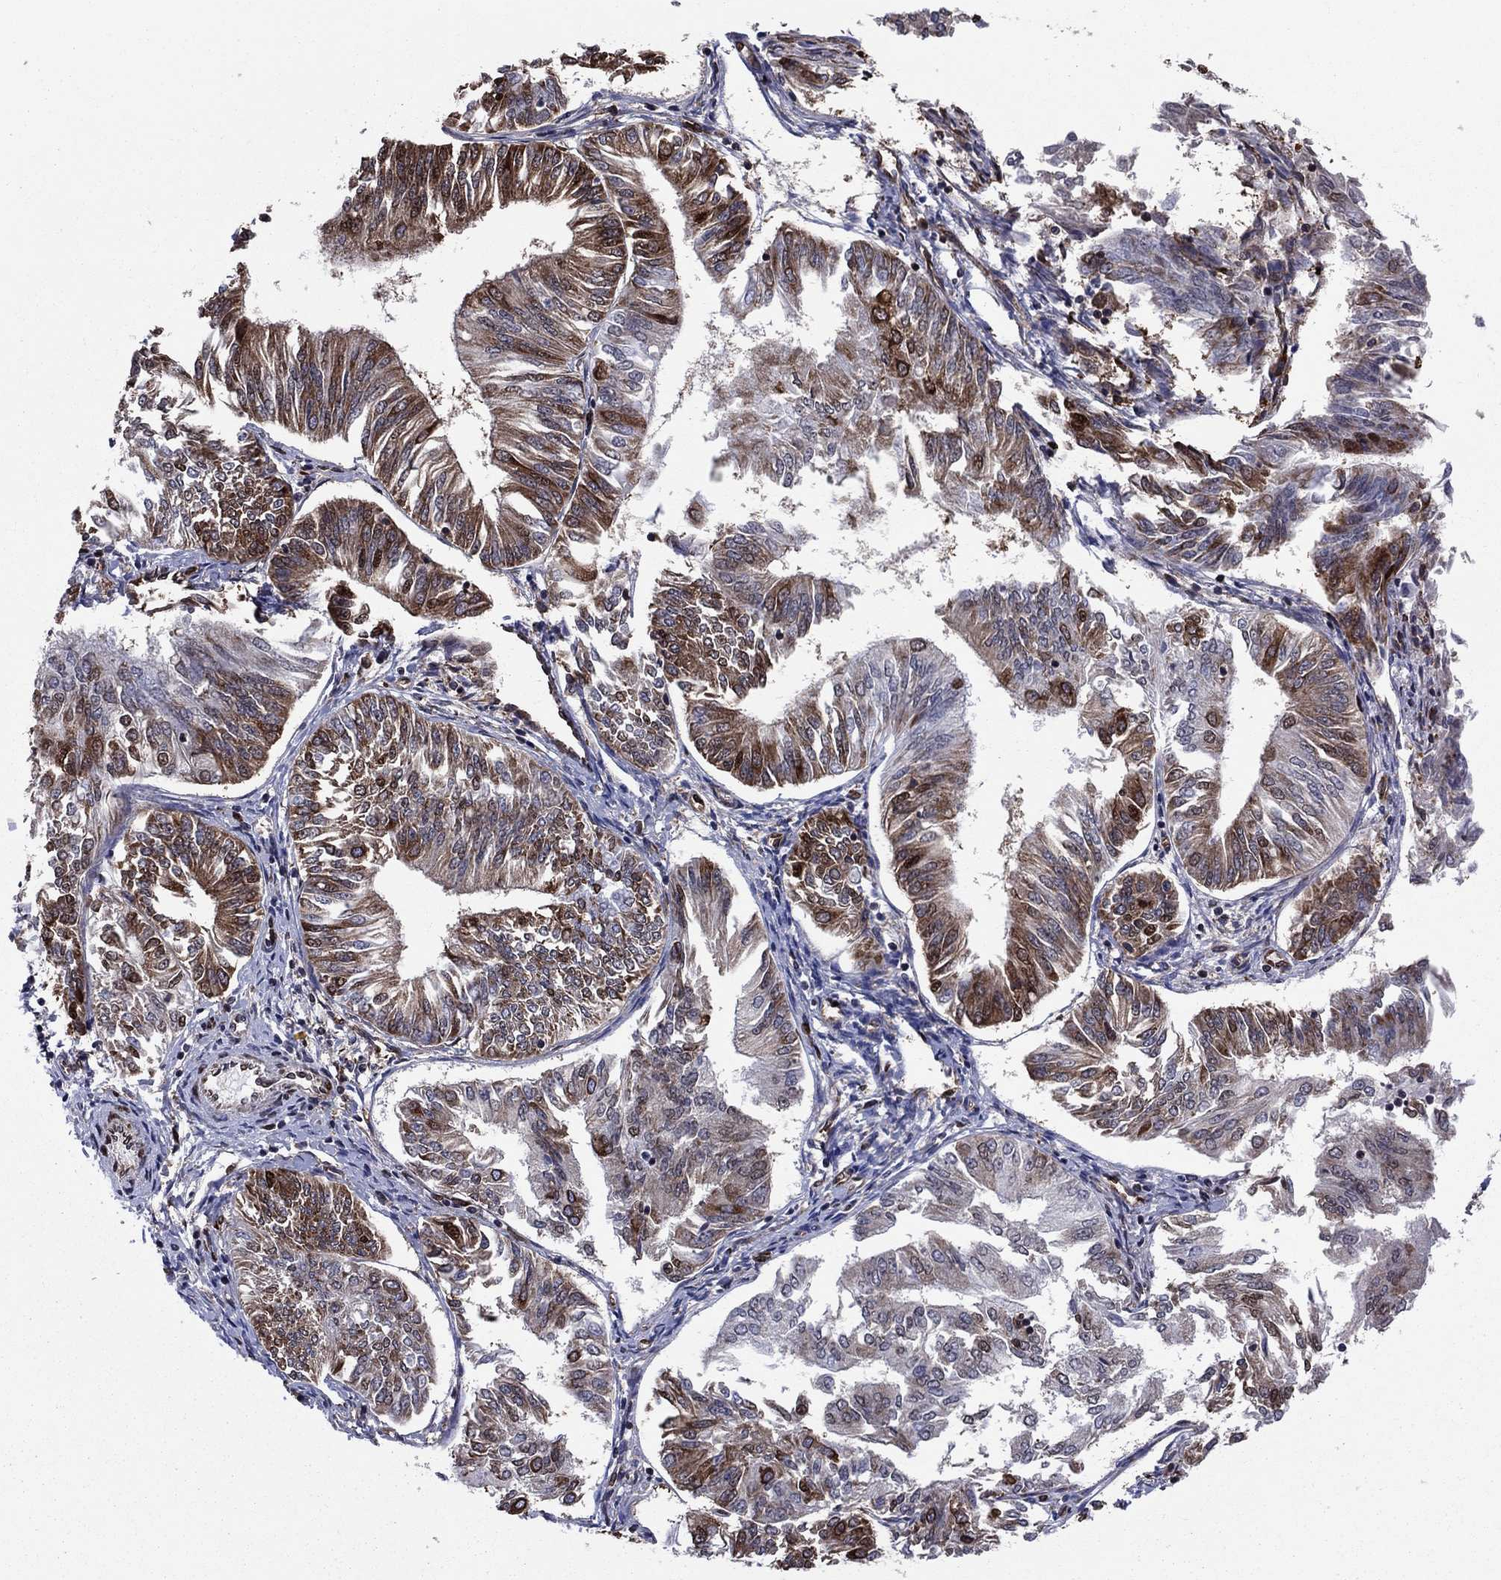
{"staining": {"intensity": "strong", "quantity": "25%-75%", "location": "cytoplasmic/membranous"}, "tissue": "endometrial cancer", "cell_type": "Tumor cells", "image_type": "cancer", "snomed": [{"axis": "morphology", "description": "Adenocarcinoma, NOS"}, {"axis": "topography", "description": "Endometrium"}], "caption": "The micrograph reveals immunohistochemical staining of adenocarcinoma (endometrial). There is strong cytoplasmic/membranous positivity is present in approximately 25%-75% of tumor cells.", "gene": "YBX1", "patient": {"sex": "female", "age": 58}}